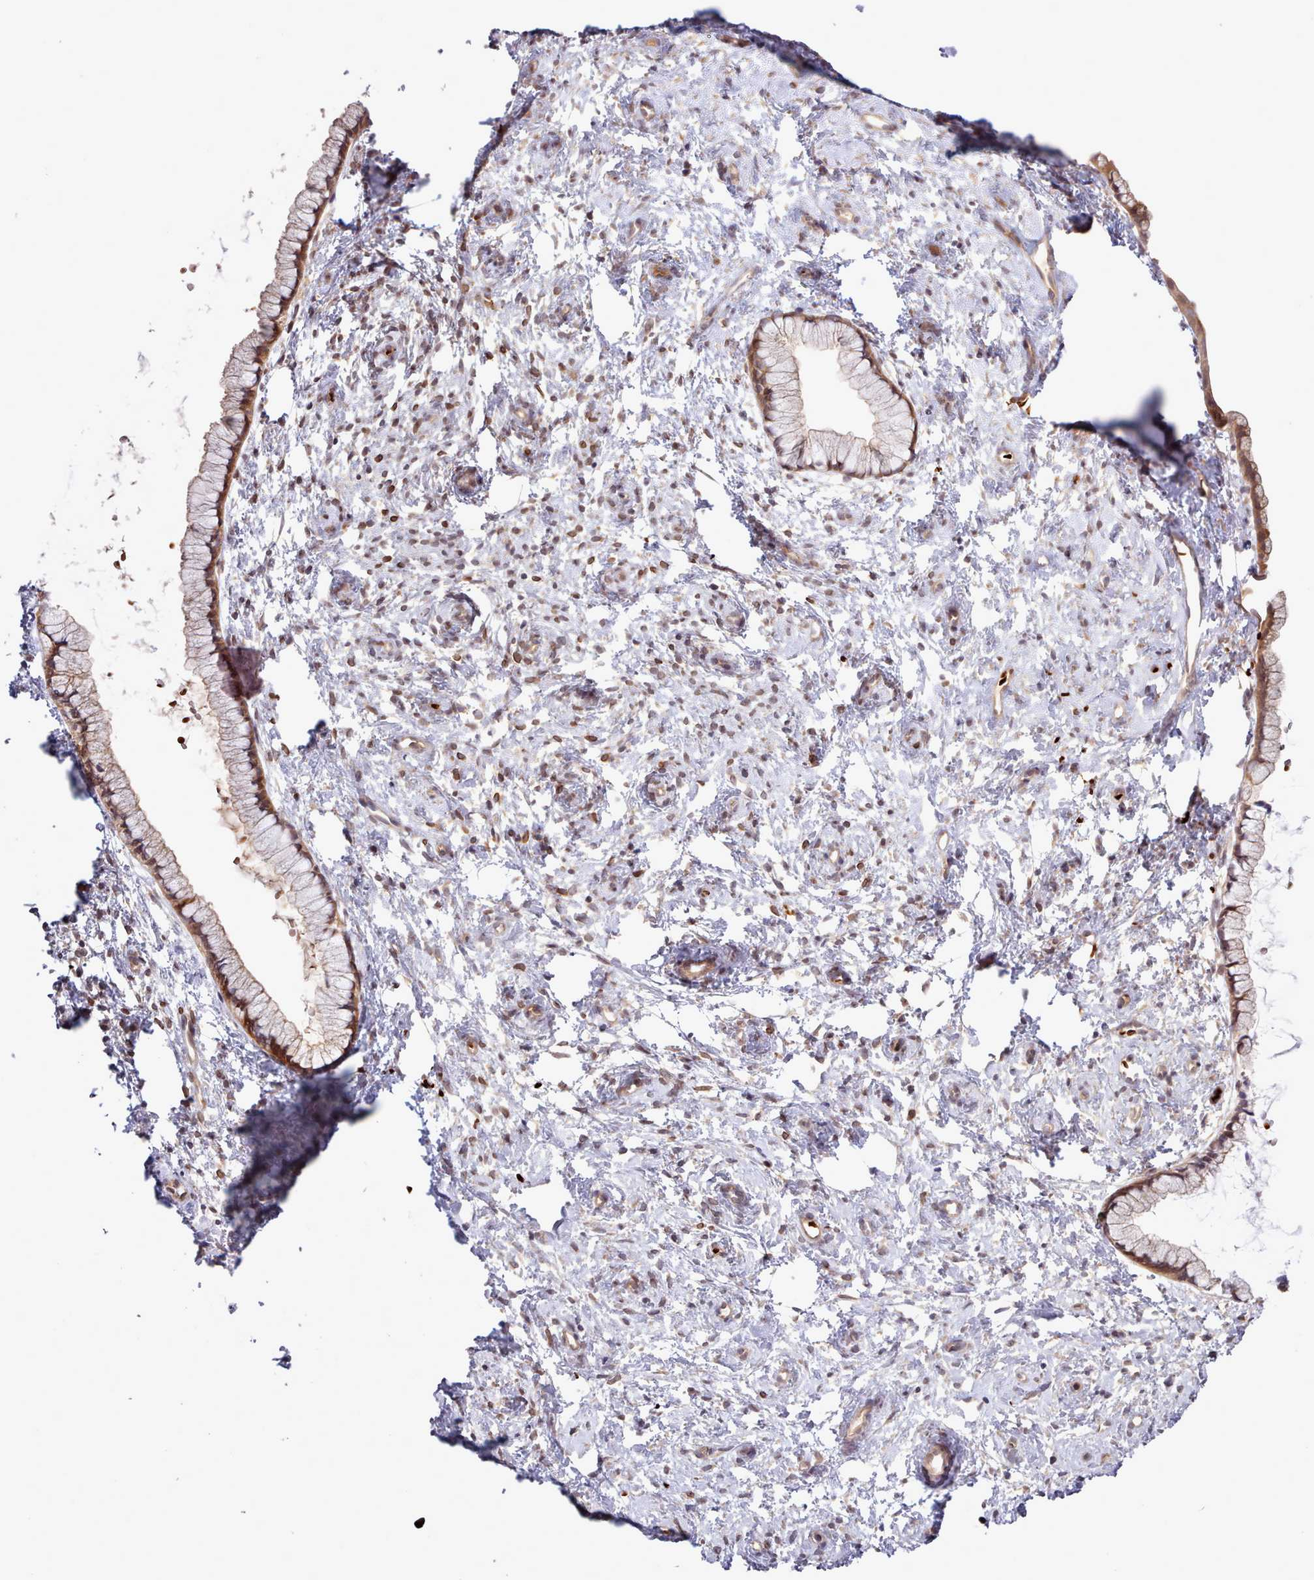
{"staining": {"intensity": "moderate", "quantity": ">75%", "location": "cytoplasmic/membranous,nuclear"}, "tissue": "cervix", "cell_type": "Glandular cells", "image_type": "normal", "snomed": [{"axis": "morphology", "description": "Normal tissue, NOS"}, {"axis": "topography", "description": "Cervix"}], "caption": "About >75% of glandular cells in benign cervix demonstrate moderate cytoplasmic/membranous,nuclear protein staining as visualized by brown immunohistochemical staining.", "gene": "UBE2G1", "patient": {"sex": "female", "age": 57}}